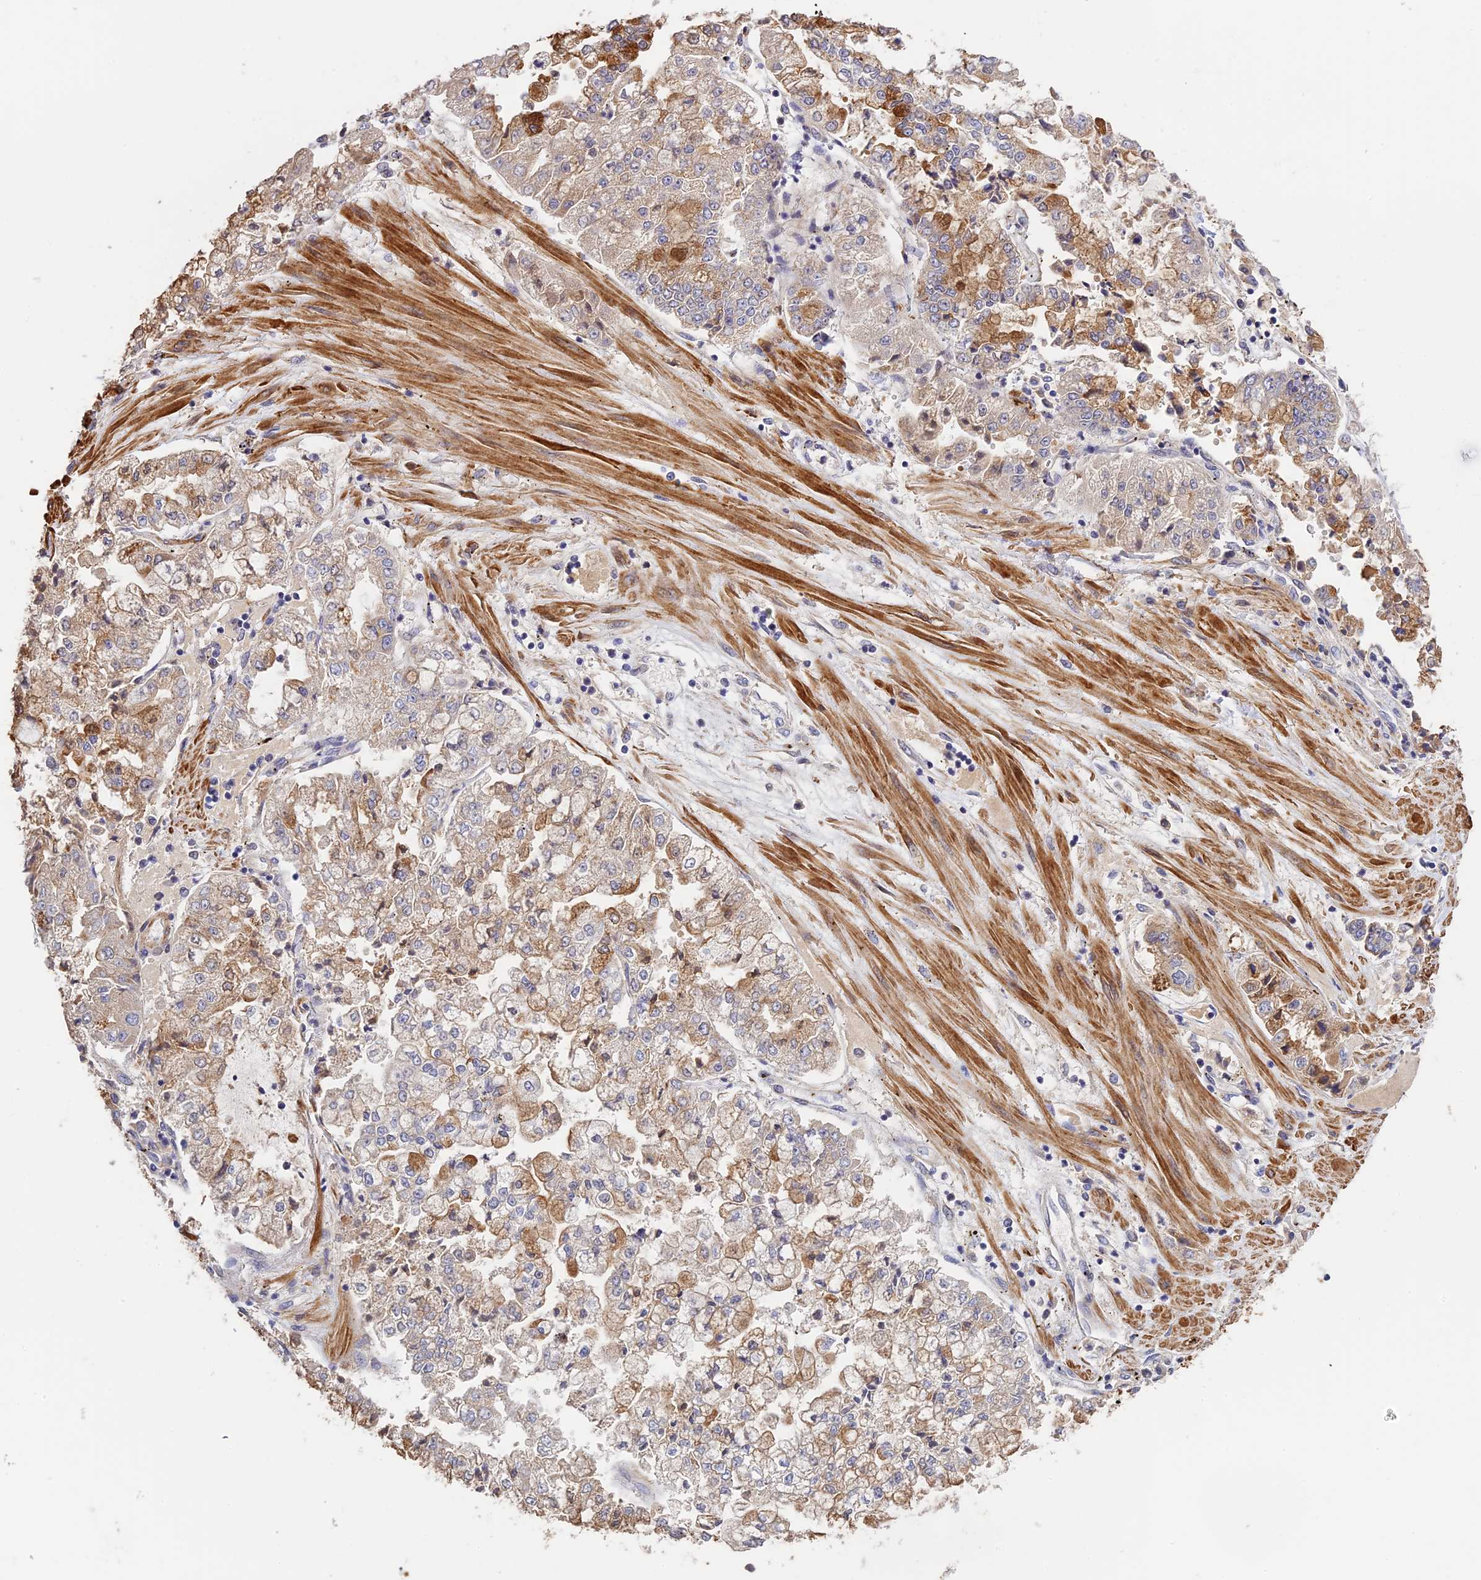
{"staining": {"intensity": "moderate", "quantity": "25%-75%", "location": "cytoplasmic/membranous"}, "tissue": "stomach cancer", "cell_type": "Tumor cells", "image_type": "cancer", "snomed": [{"axis": "morphology", "description": "Adenocarcinoma, NOS"}, {"axis": "topography", "description": "Stomach"}], "caption": "Immunohistochemistry (IHC) photomicrograph of neoplastic tissue: stomach adenocarcinoma stained using immunohistochemistry (IHC) exhibits medium levels of moderate protein expression localized specifically in the cytoplasmic/membranous of tumor cells, appearing as a cytoplasmic/membranous brown color.", "gene": "CWH43", "patient": {"sex": "male", "age": 76}}